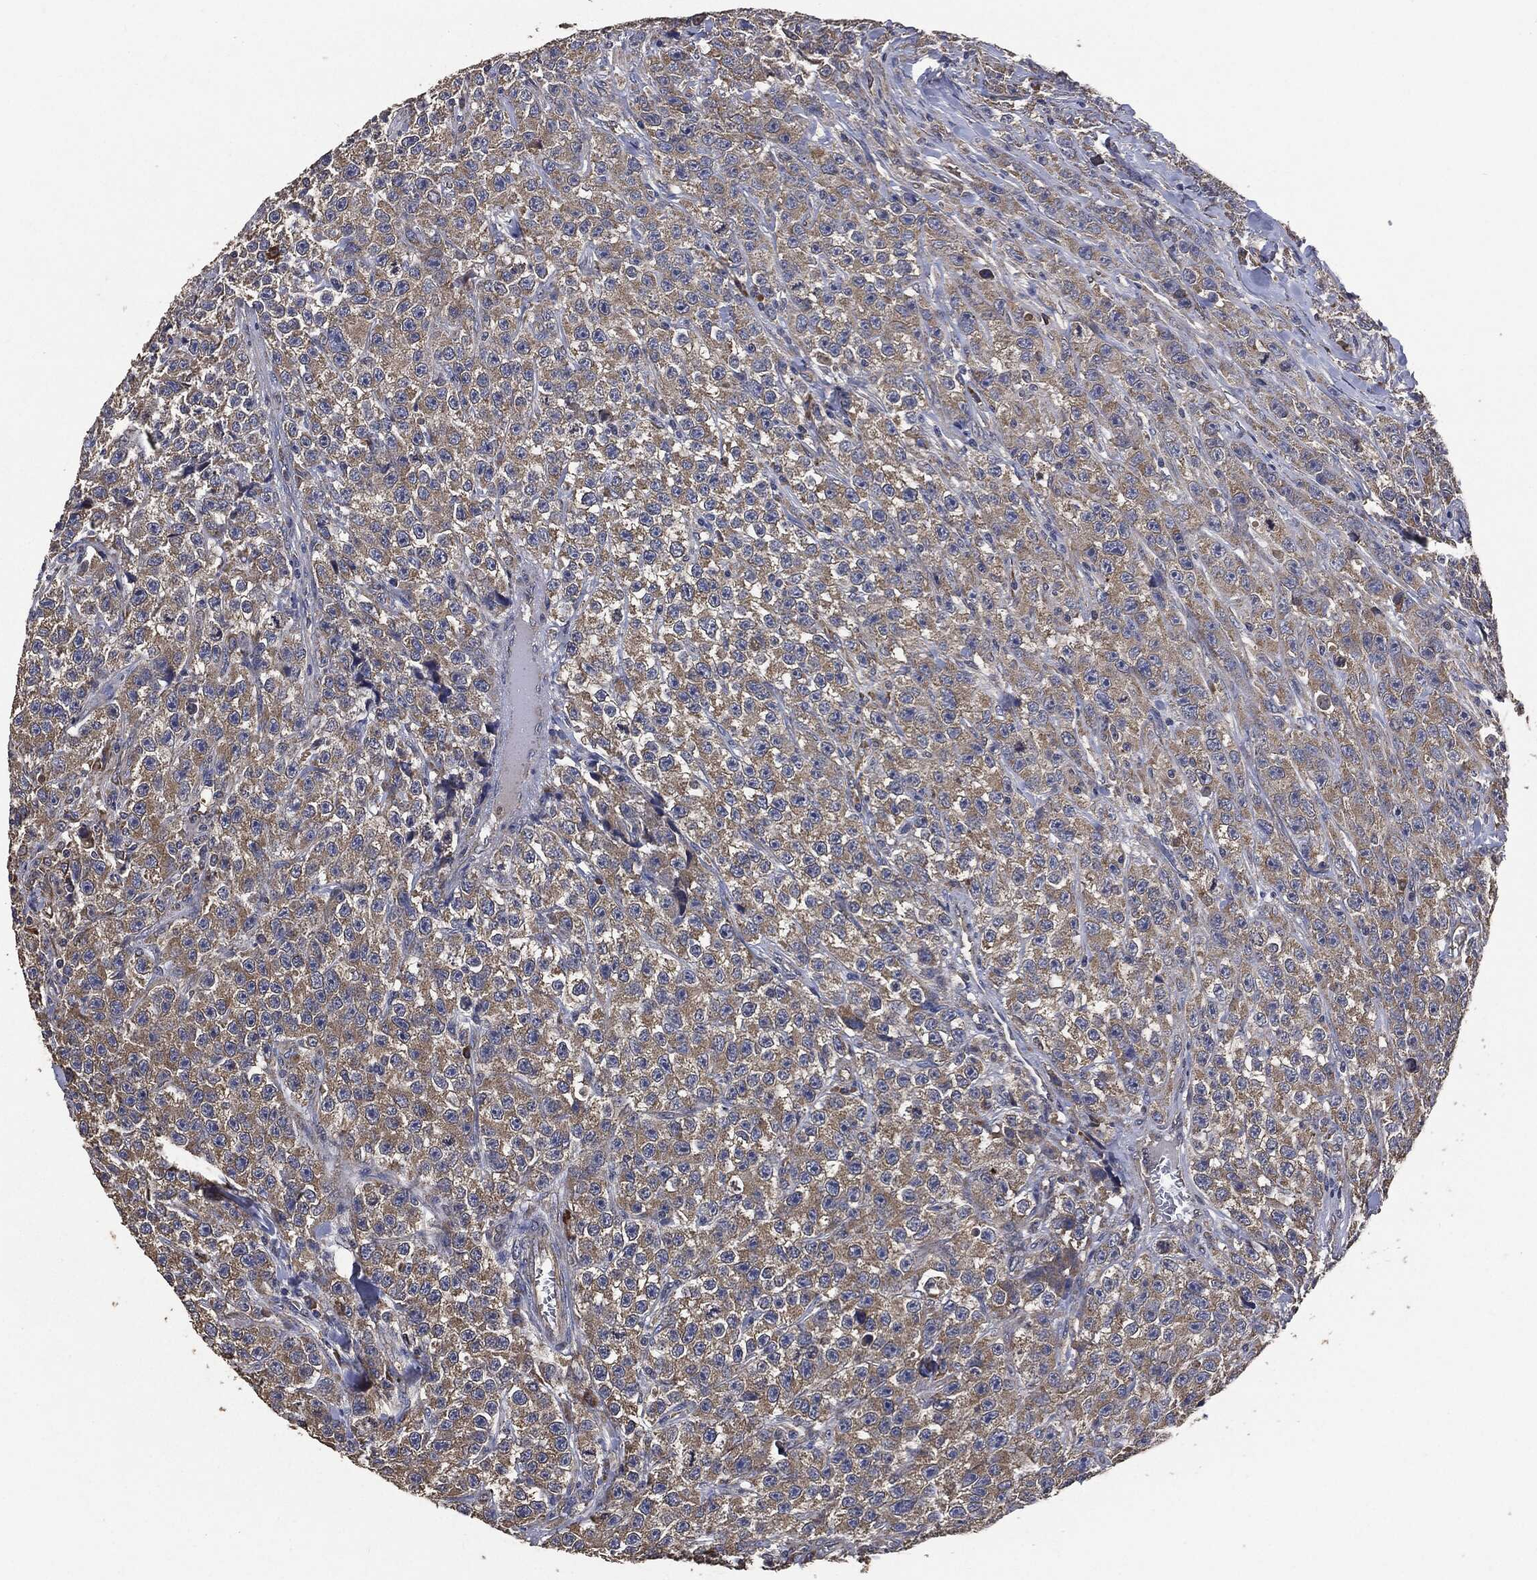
{"staining": {"intensity": "moderate", "quantity": ">75%", "location": "cytoplasmic/membranous"}, "tissue": "testis cancer", "cell_type": "Tumor cells", "image_type": "cancer", "snomed": [{"axis": "morphology", "description": "Seminoma, NOS"}, {"axis": "topography", "description": "Testis"}], "caption": "Testis cancer (seminoma) stained with immunohistochemistry reveals moderate cytoplasmic/membranous staining in about >75% of tumor cells.", "gene": "STK3", "patient": {"sex": "male", "age": 59}}